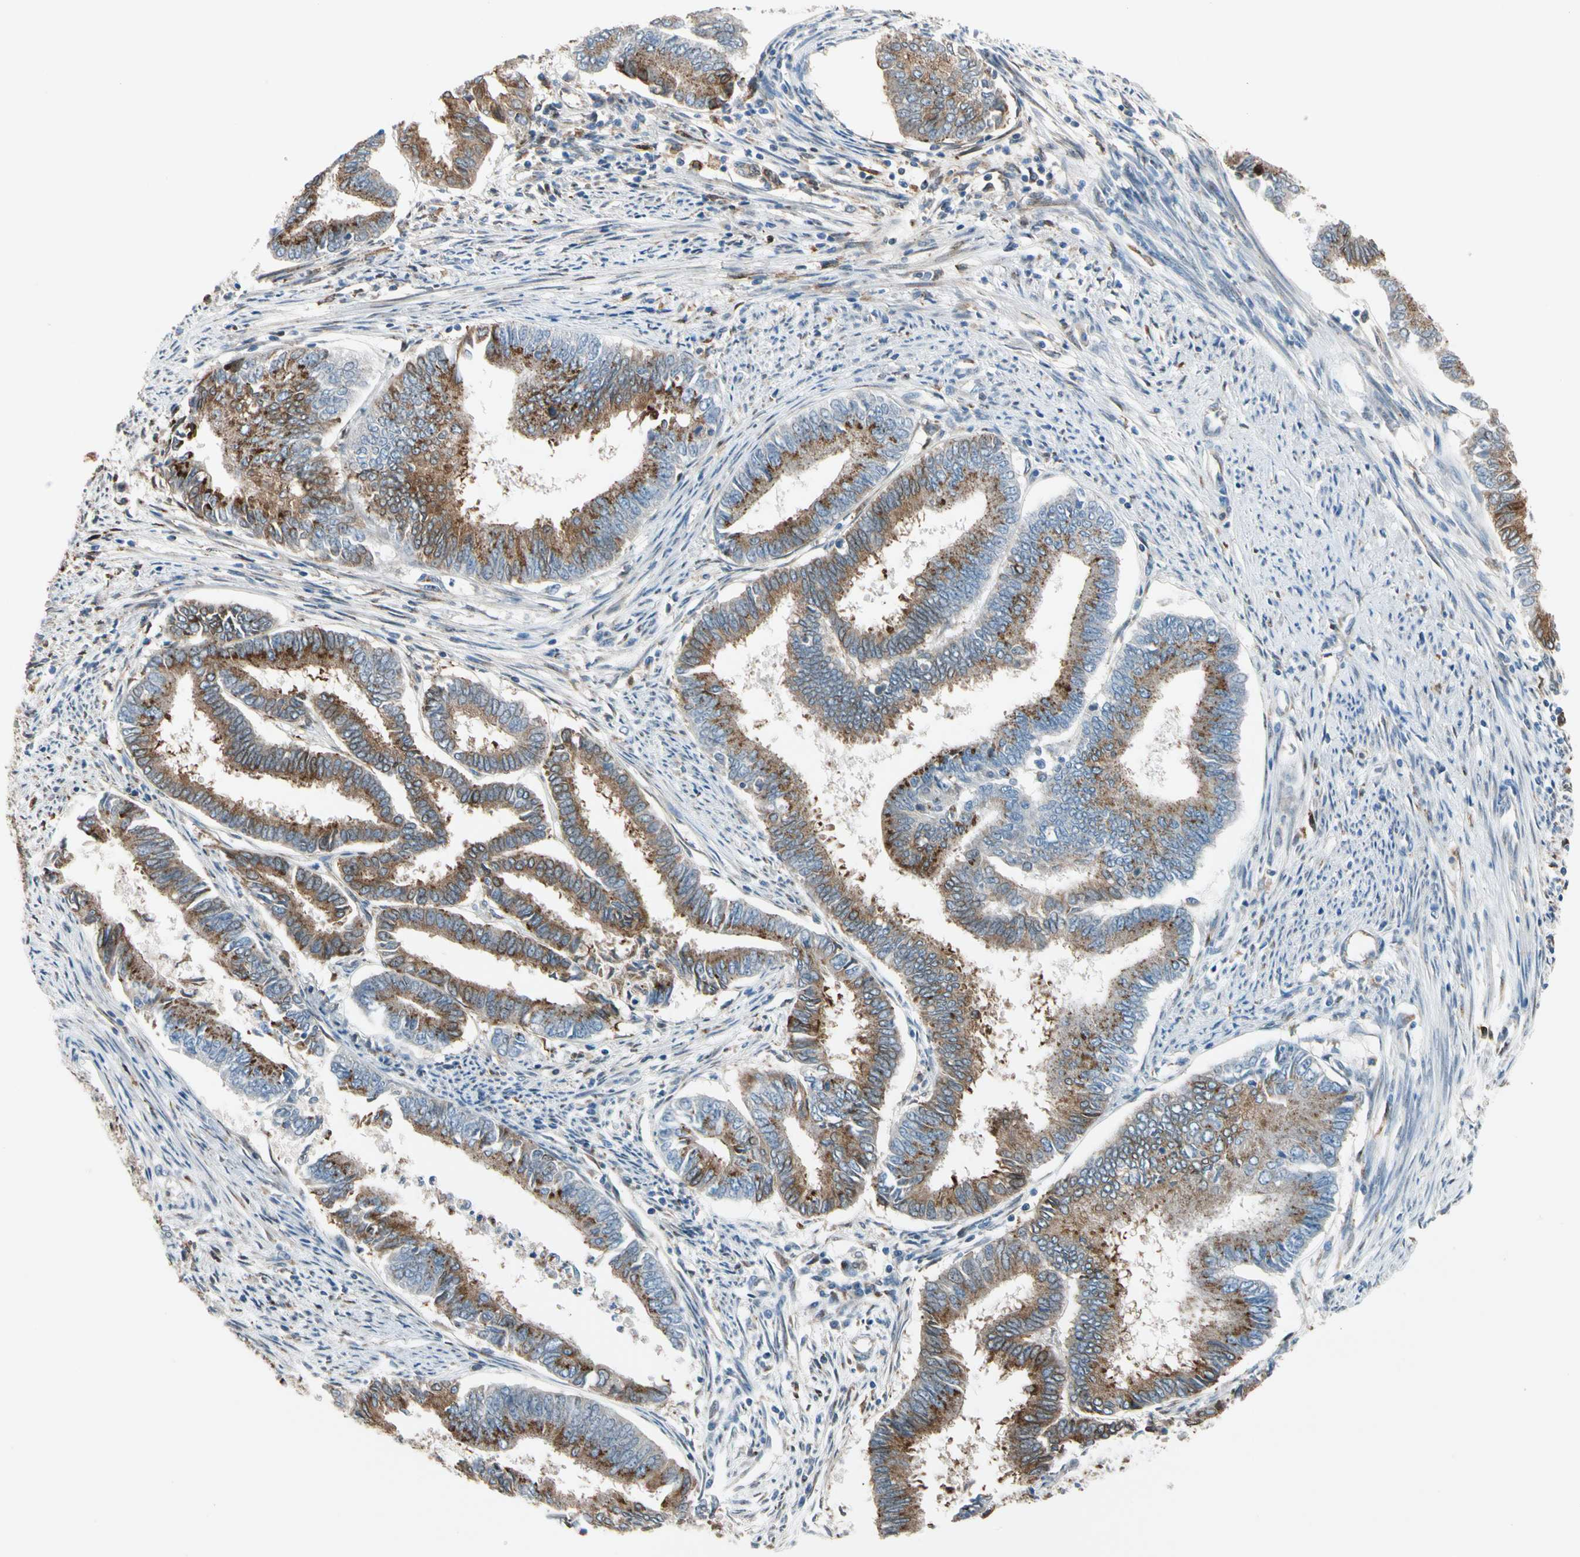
{"staining": {"intensity": "moderate", "quantity": ">75%", "location": "cytoplasmic/membranous"}, "tissue": "endometrial cancer", "cell_type": "Tumor cells", "image_type": "cancer", "snomed": [{"axis": "morphology", "description": "Adenocarcinoma, NOS"}, {"axis": "topography", "description": "Endometrium"}], "caption": "Immunohistochemistry histopathology image of adenocarcinoma (endometrial) stained for a protein (brown), which shows medium levels of moderate cytoplasmic/membranous positivity in about >75% of tumor cells.", "gene": "NUCB1", "patient": {"sex": "female", "age": 86}}